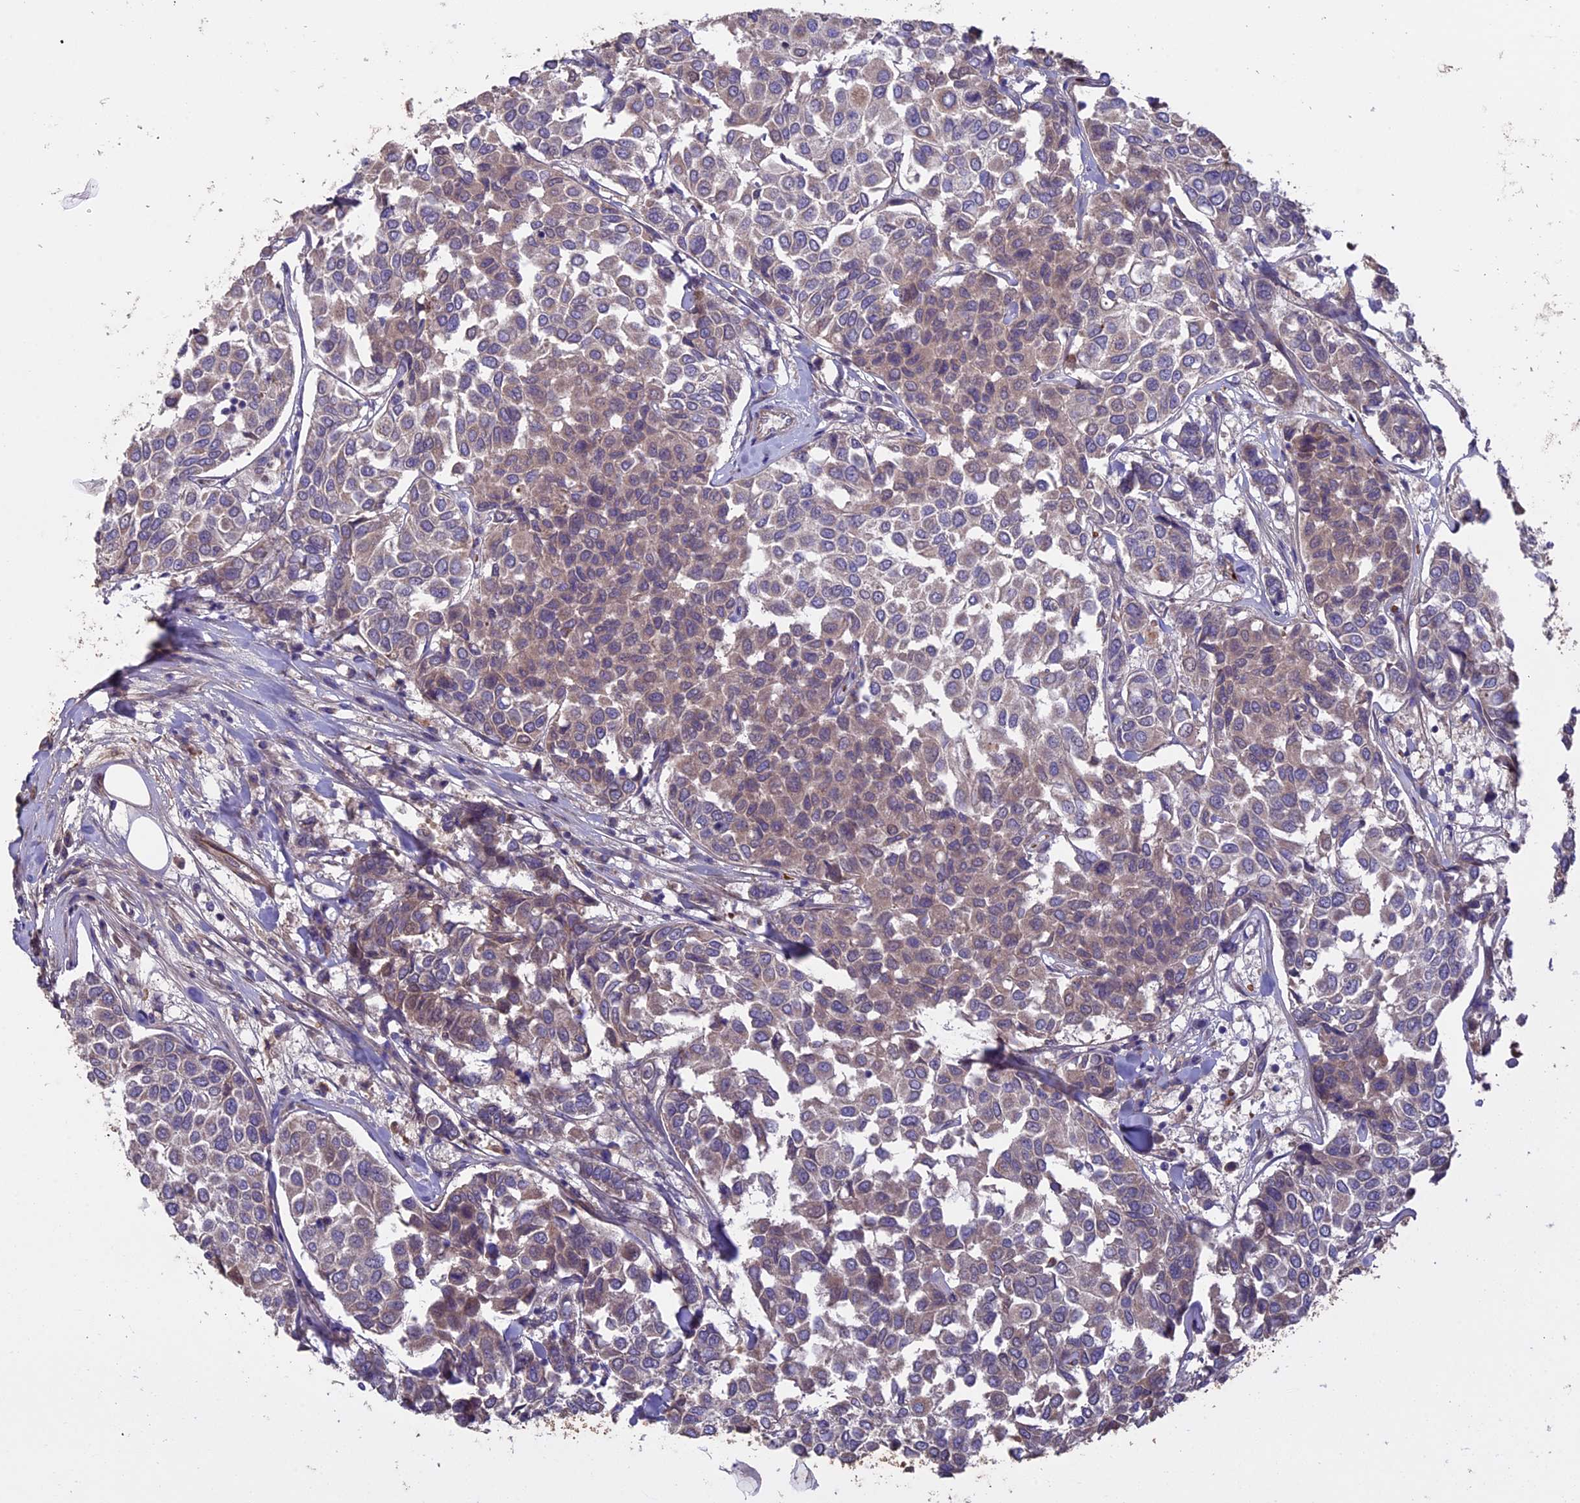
{"staining": {"intensity": "negative", "quantity": "none", "location": "none"}, "tissue": "breast cancer", "cell_type": "Tumor cells", "image_type": "cancer", "snomed": [{"axis": "morphology", "description": "Duct carcinoma"}, {"axis": "topography", "description": "Breast"}], "caption": "Histopathology image shows no protein positivity in tumor cells of breast cancer (invasive ductal carcinoma) tissue.", "gene": "RCCD1", "patient": {"sex": "female", "age": 55}}